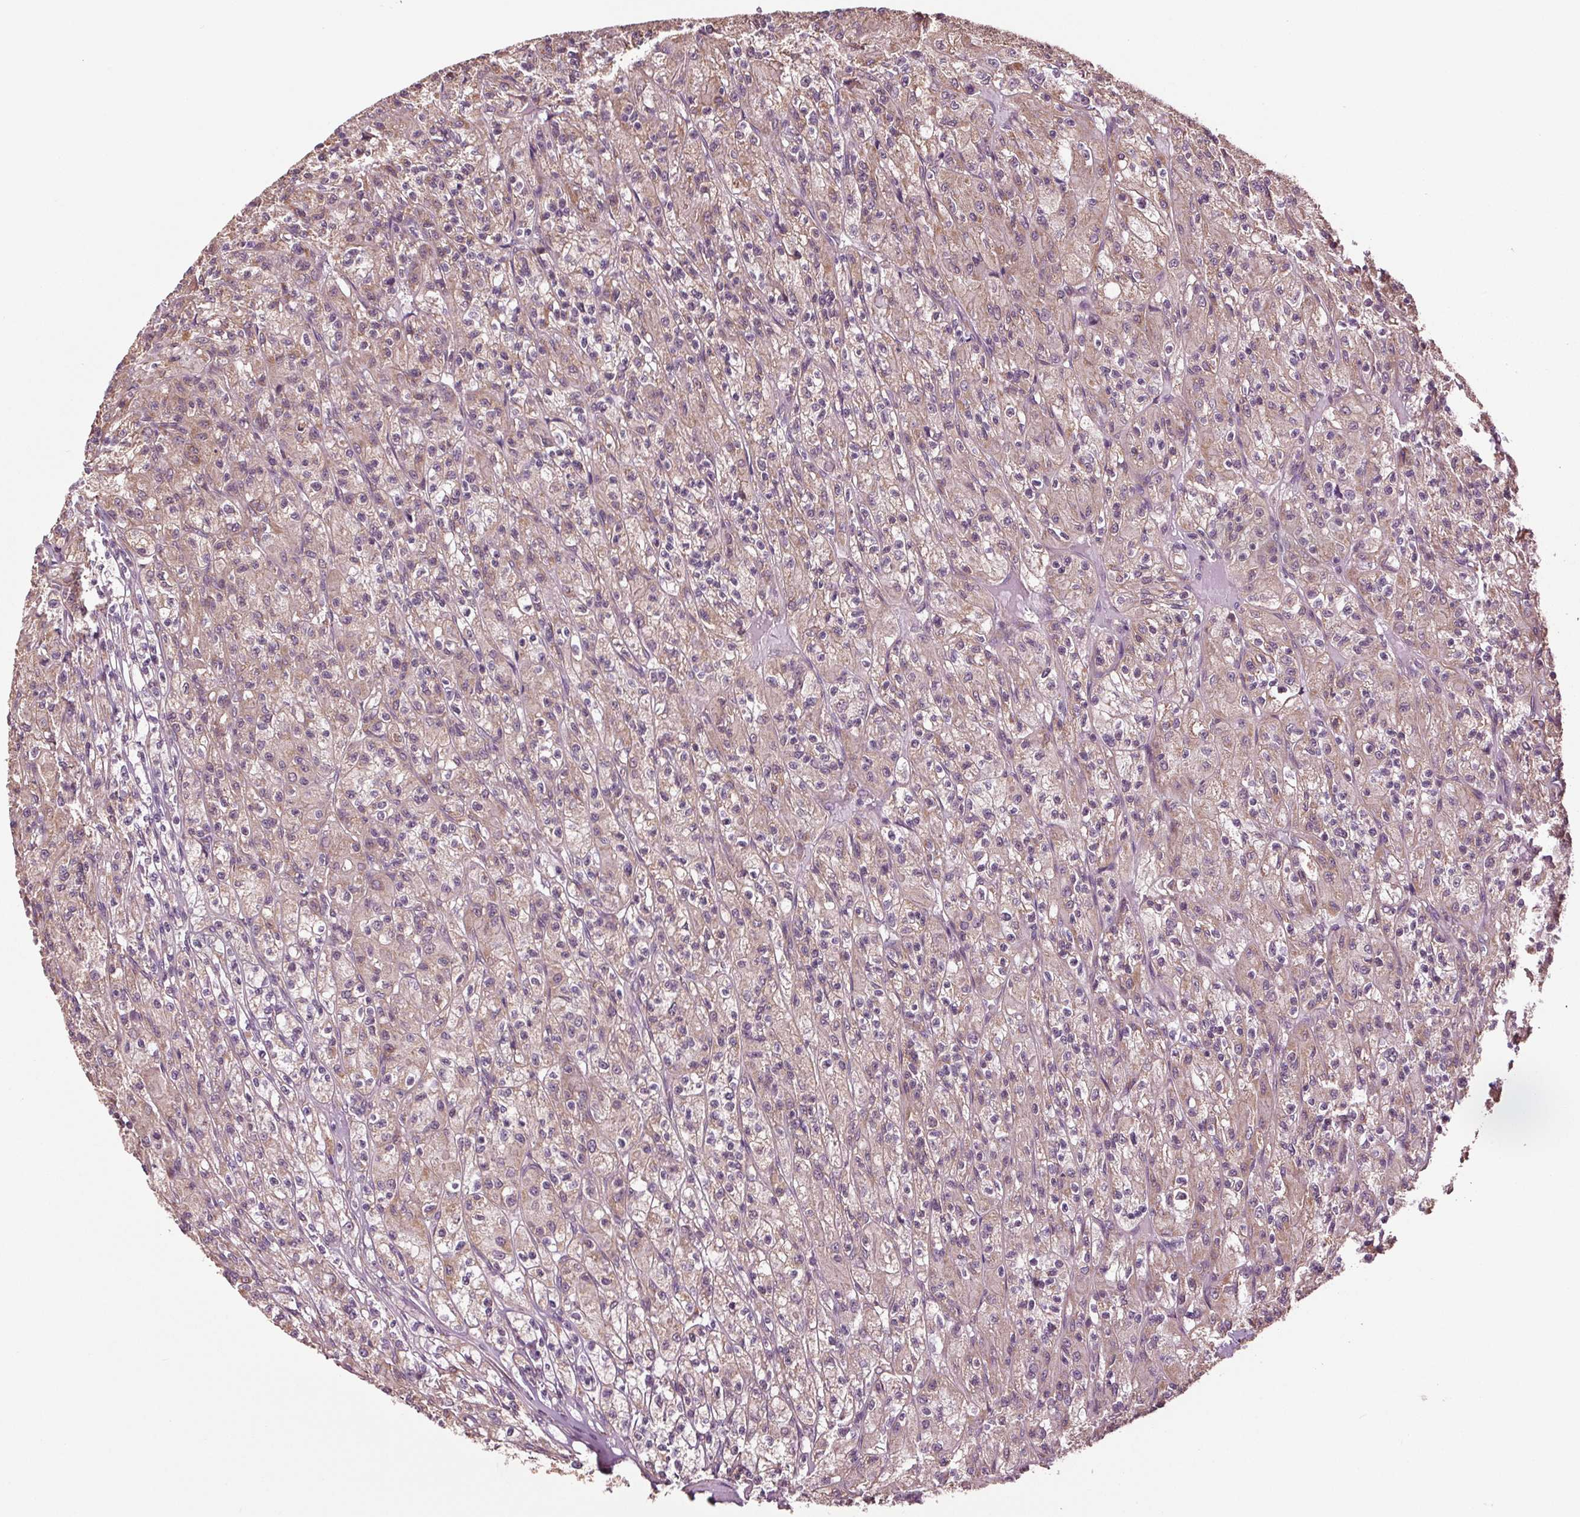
{"staining": {"intensity": "weak", "quantity": "25%-75%", "location": "cytoplasmic/membranous"}, "tissue": "renal cancer", "cell_type": "Tumor cells", "image_type": "cancer", "snomed": [{"axis": "morphology", "description": "Adenocarcinoma, NOS"}, {"axis": "topography", "description": "Kidney"}], "caption": "IHC (DAB) staining of human renal cancer (adenocarcinoma) demonstrates weak cytoplasmic/membranous protein positivity in approximately 25%-75% of tumor cells.", "gene": "RNPEP", "patient": {"sex": "female", "age": 70}}